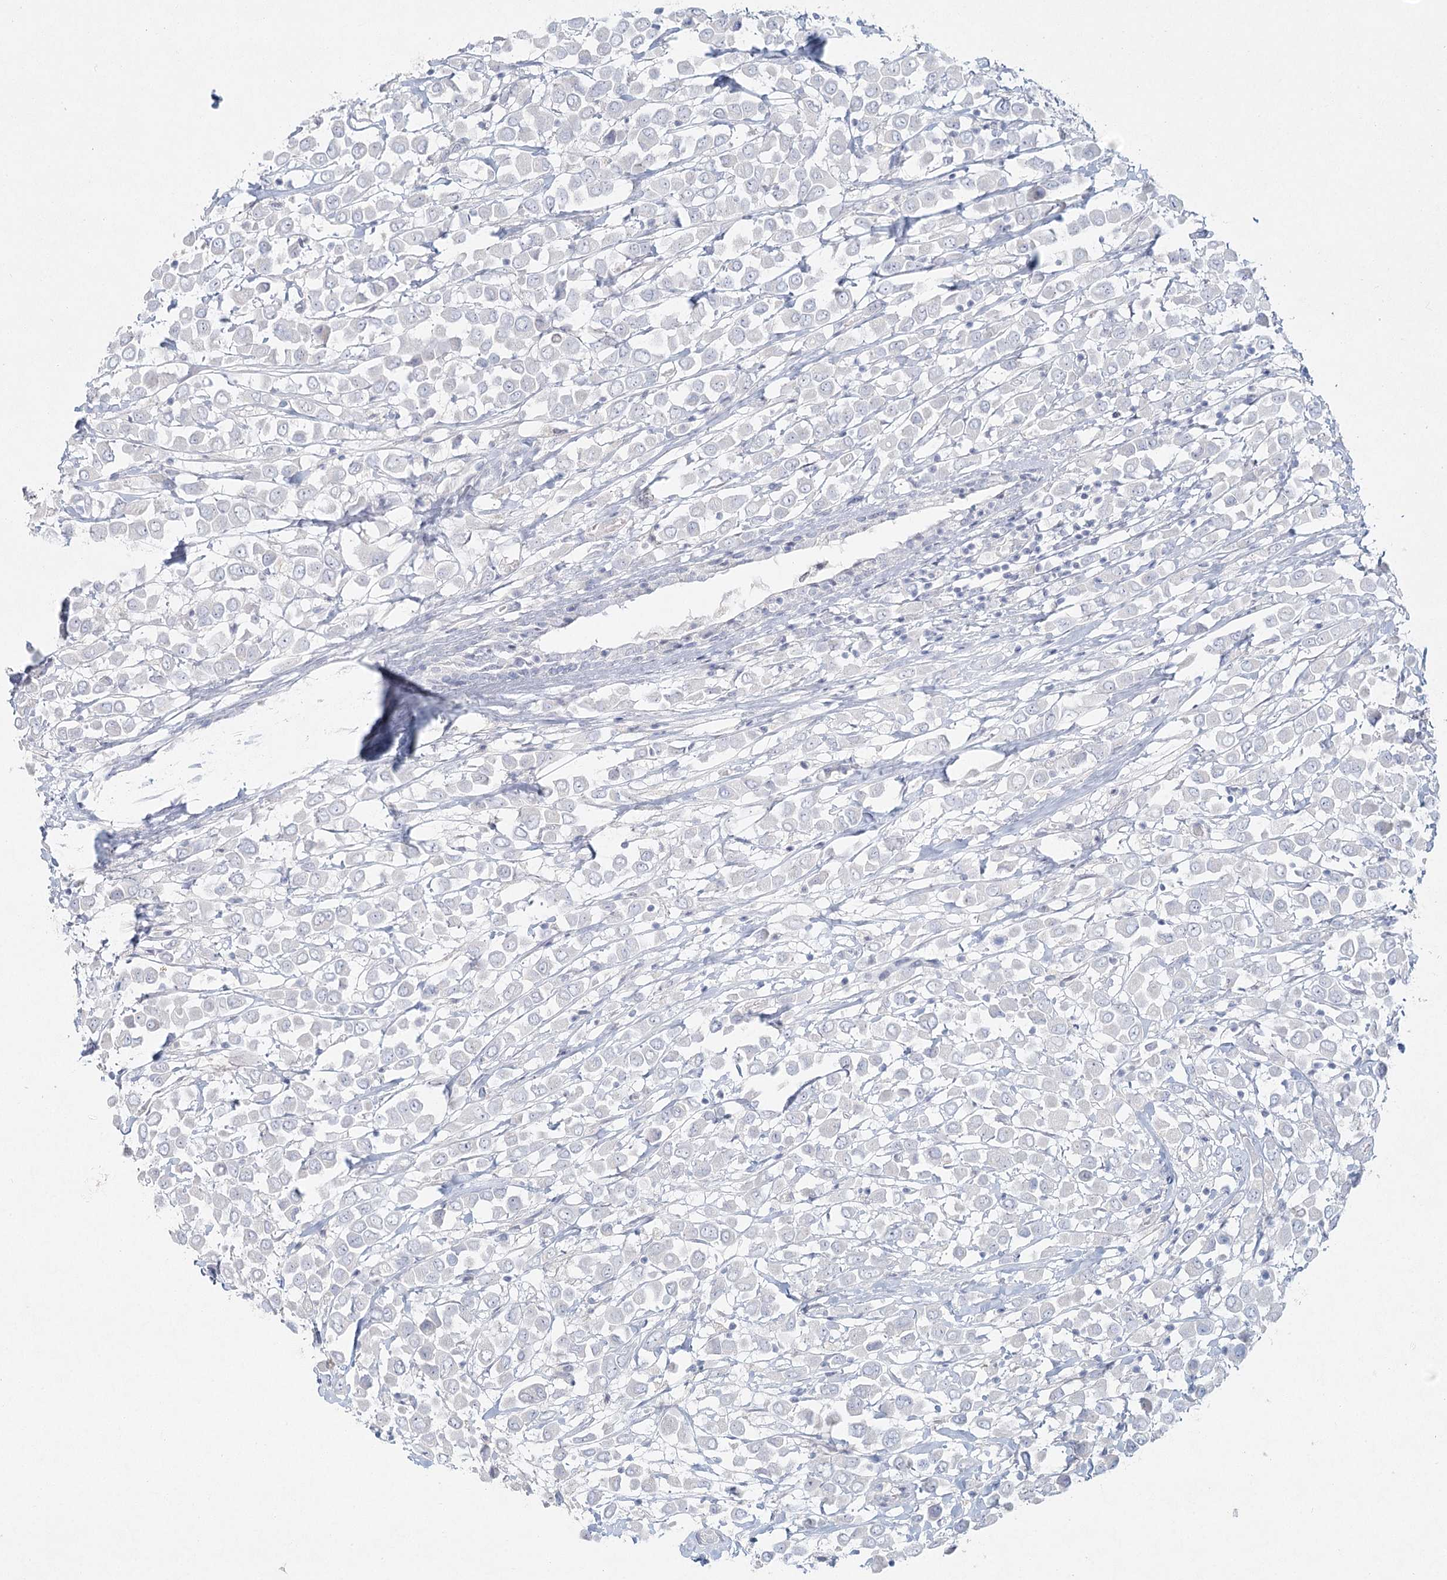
{"staining": {"intensity": "negative", "quantity": "none", "location": "none"}, "tissue": "breast cancer", "cell_type": "Tumor cells", "image_type": "cancer", "snomed": [{"axis": "morphology", "description": "Duct carcinoma"}, {"axis": "topography", "description": "Breast"}], "caption": "Human breast invasive ductal carcinoma stained for a protein using immunohistochemistry (IHC) shows no expression in tumor cells.", "gene": "LRP2BP", "patient": {"sex": "female", "age": 61}}